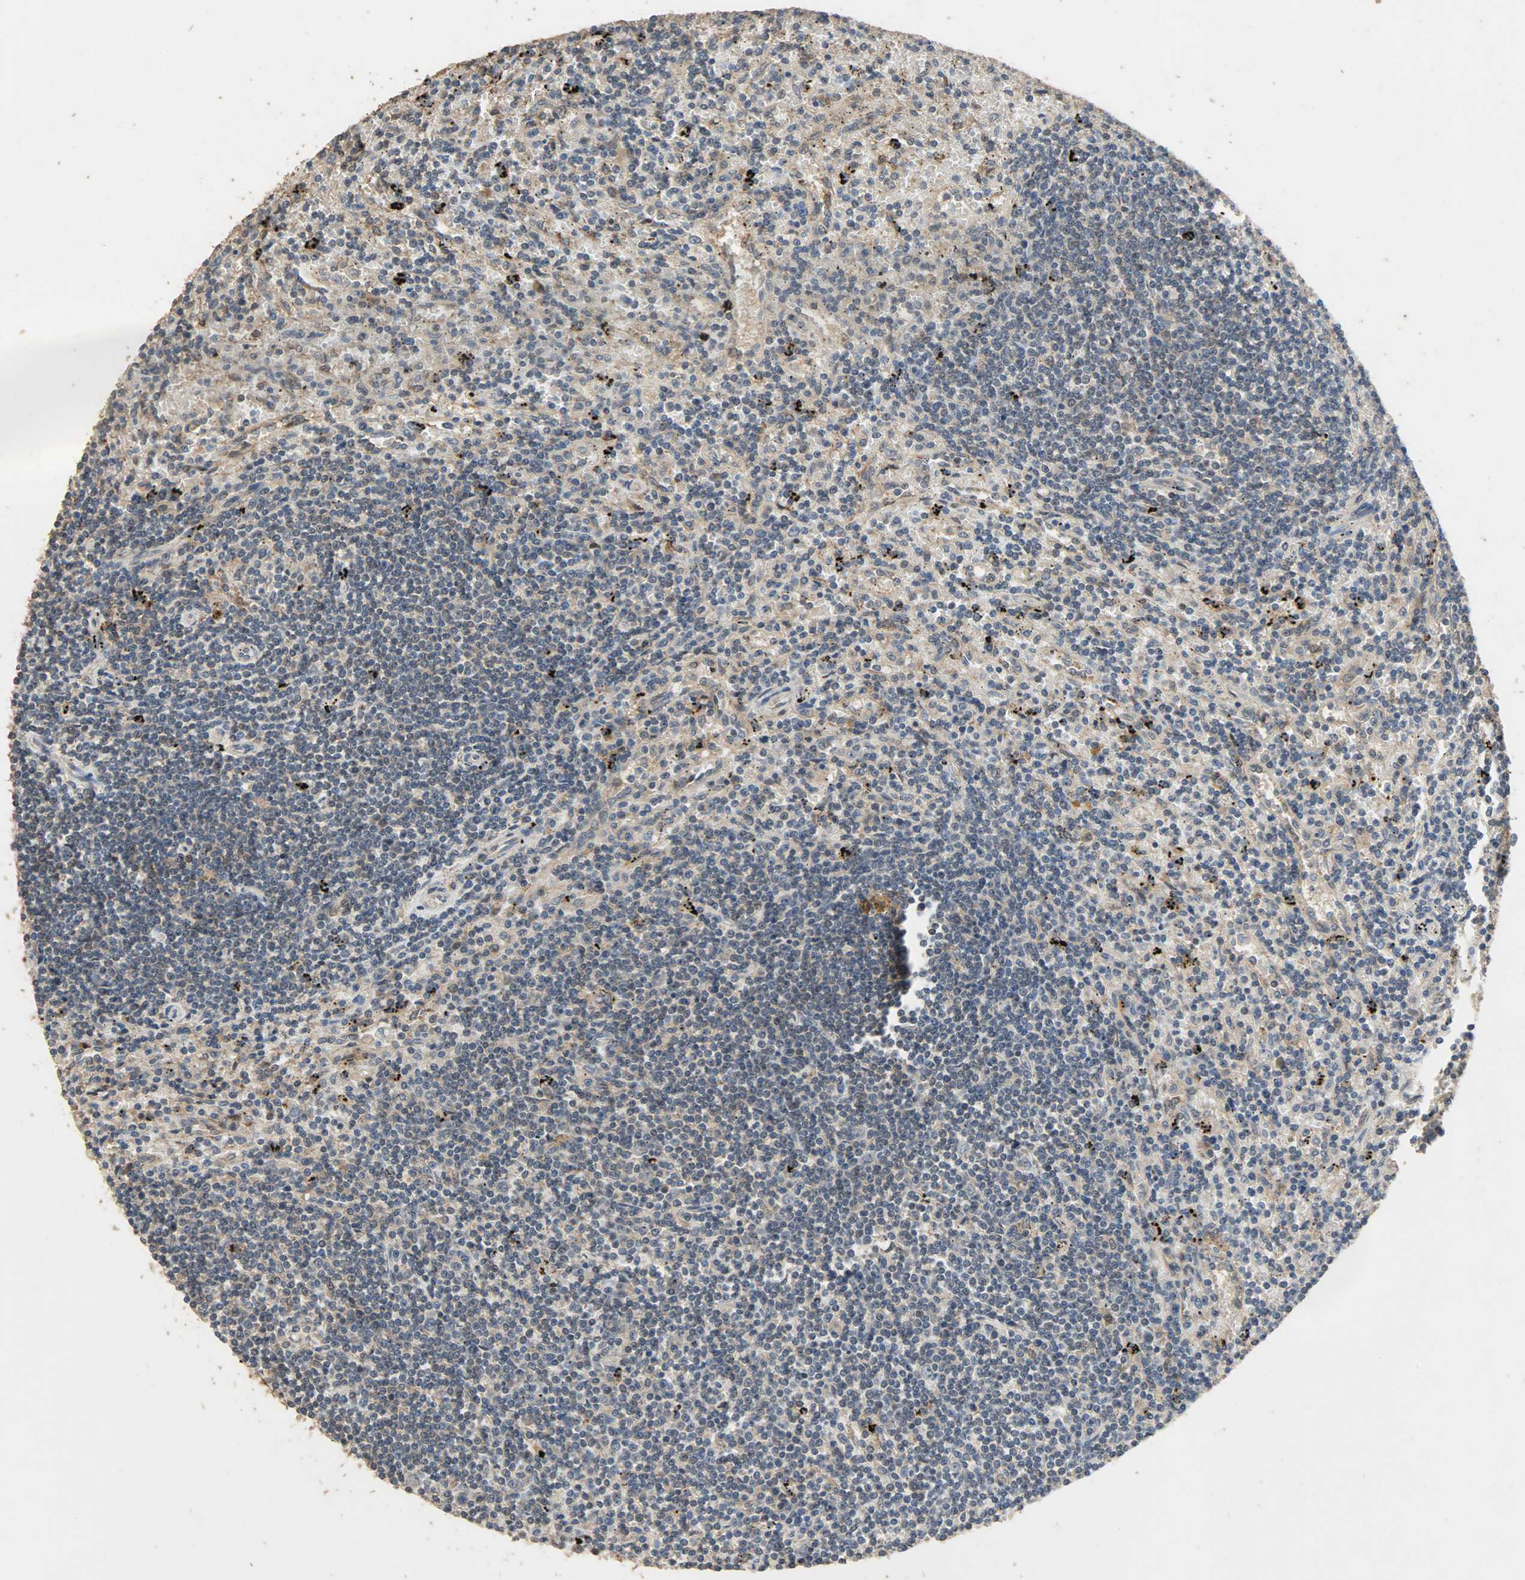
{"staining": {"intensity": "weak", "quantity": ">75%", "location": "cytoplasmic/membranous"}, "tissue": "lymphoma", "cell_type": "Tumor cells", "image_type": "cancer", "snomed": [{"axis": "morphology", "description": "Malignant lymphoma, non-Hodgkin's type, Low grade"}, {"axis": "topography", "description": "Spleen"}], "caption": "IHC of lymphoma demonstrates low levels of weak cytoplasmic/membranous staining in approximately >75% of tumor cells.", "gene": "CDKN2C", "patient": {"sex": "male", "age": 76}}